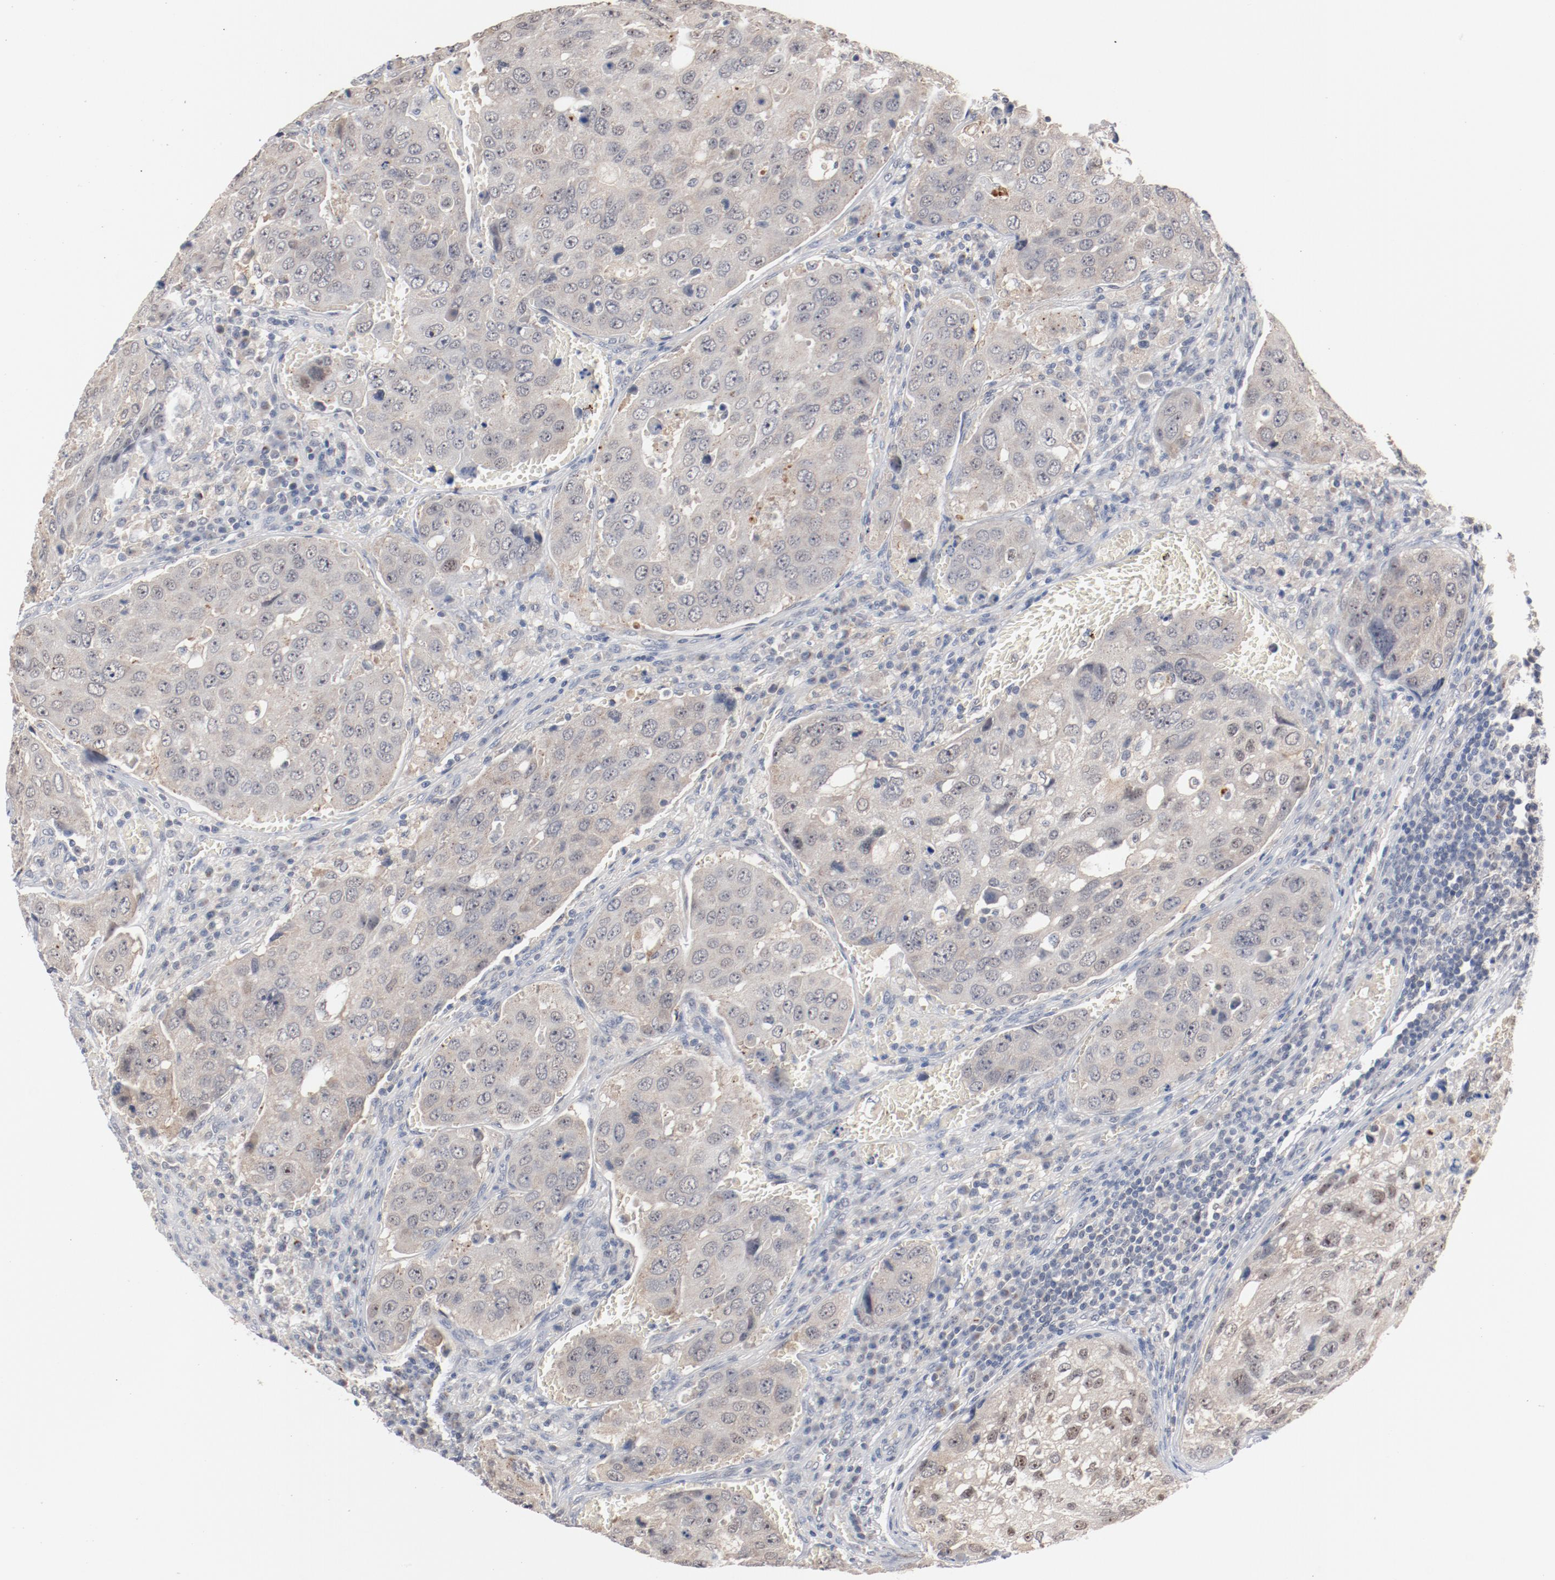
{"staining": {"intensity": "weak", "quantity": "<25%", "location": "nuclear"}, "tissue": "urothelial cancer", "cell_type": "Tumor cells", "image_type": "cancer", "snomed": [{"axis": "morphology", "description": "Urothelial carcinoma, High grade"}, {"axis": "topography", "description": "Lymph node"}, {"axis": "topography", "description": "Urinary bladder"}], "caption": "Immunohistochemical staining of urothelial carcinoma (high-grade) displays no significant staining in tumor cells.", "gene": "ERICH1", "patient": {"sex": "male", "age": 51}}